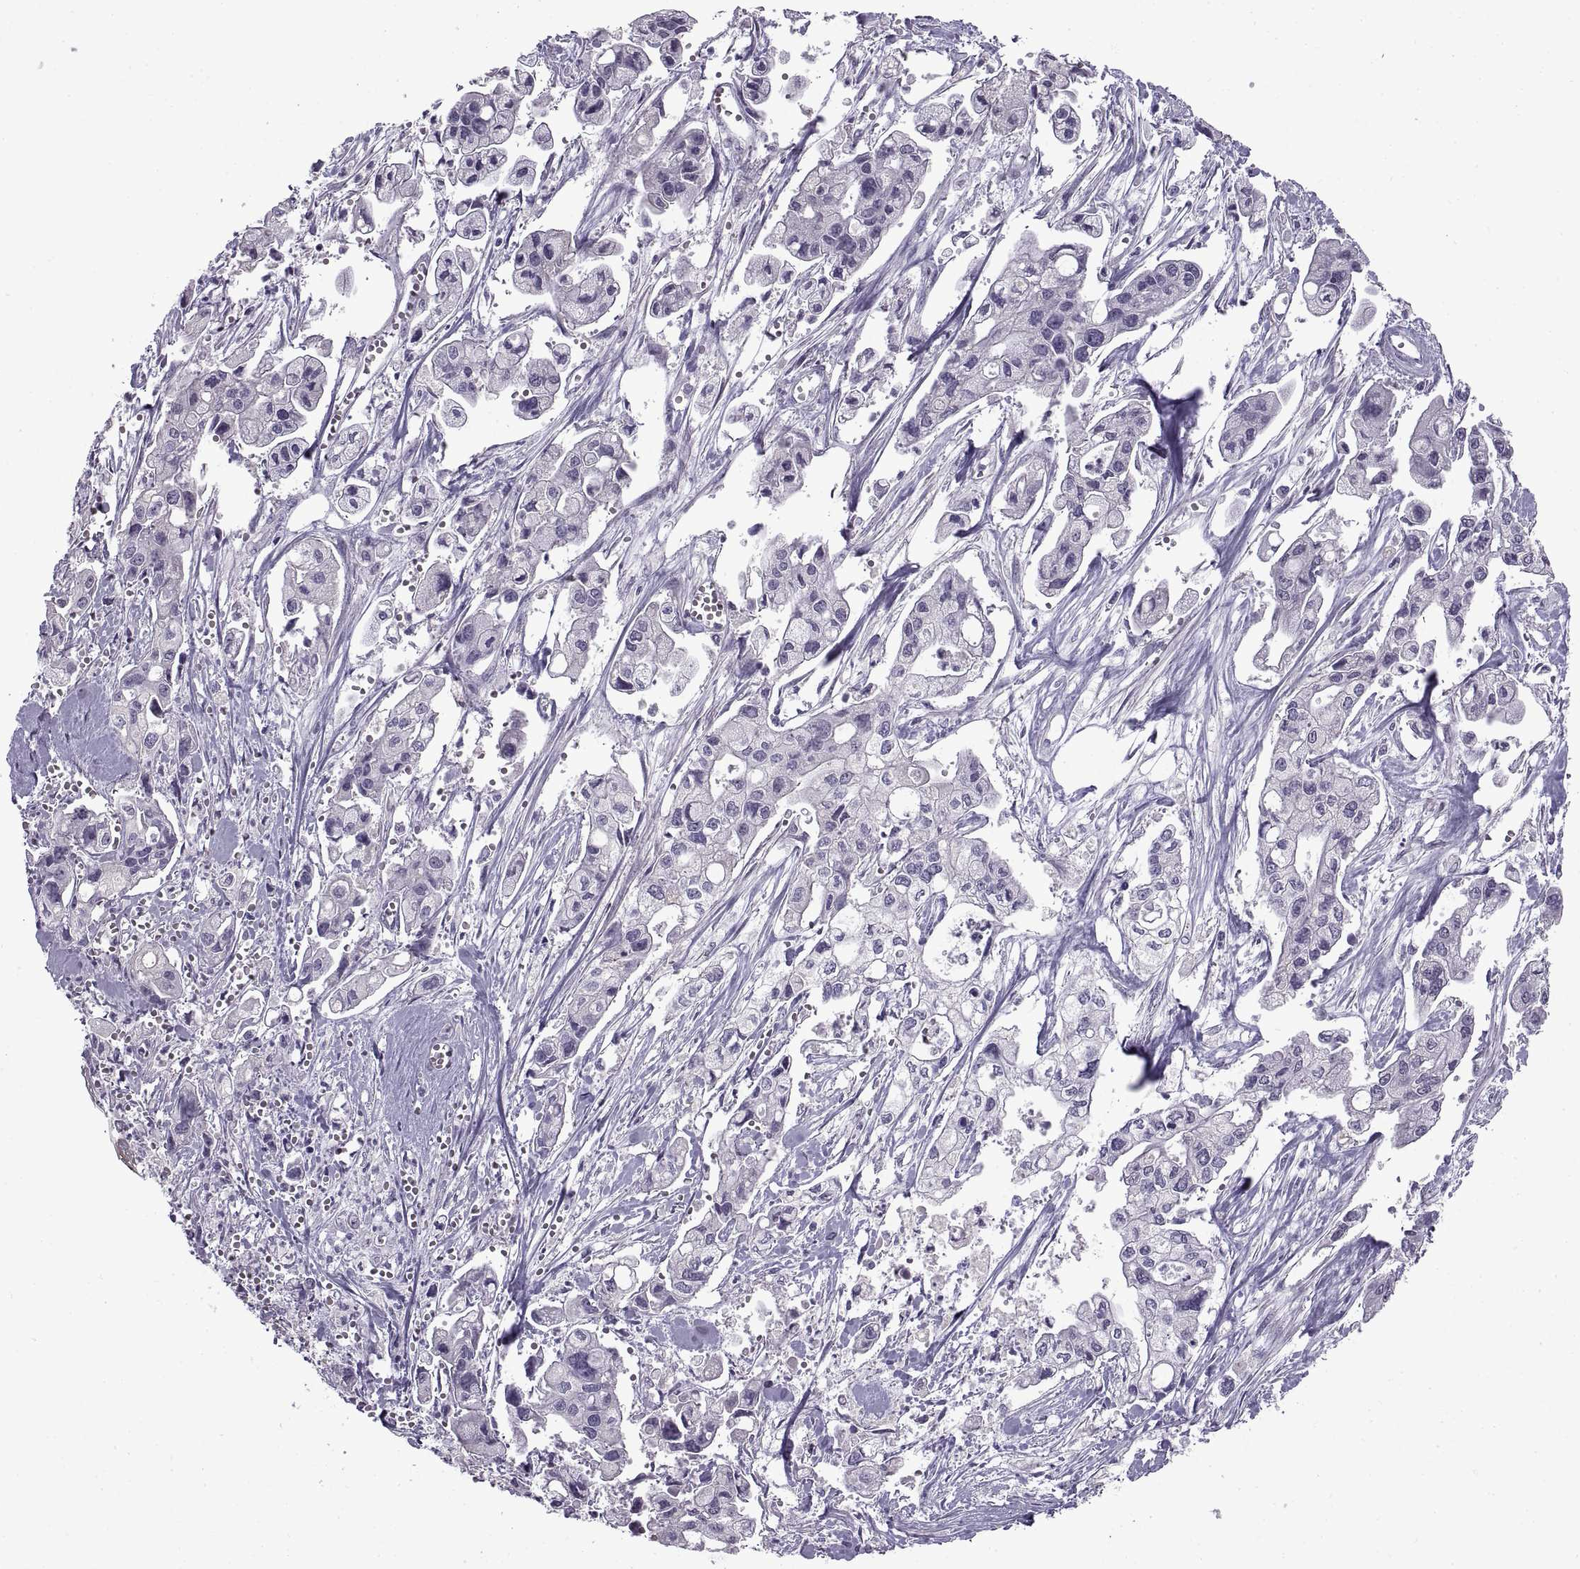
{"staining": {"intensity": "negative", "quantity": "none", "location": "none"}, "tissue": "pancreatic cancer", "cell_type": "Tumor cells", "image_type": "cancer", "snomed": [{"axis": "morphology", "description": "Adenocarcinoma, NOS"}, {"axis": "topography", "description": "Pancreas"}], "caption": "An immunohistochemistry (IHC) histopathology image of pancreatic adenocarcinoma is shown. There is no staining in tumor cells of pancreatic adenocarcinoma.", "gene": "BSPH1", "patient": {"sex": "male", "age": 70}}